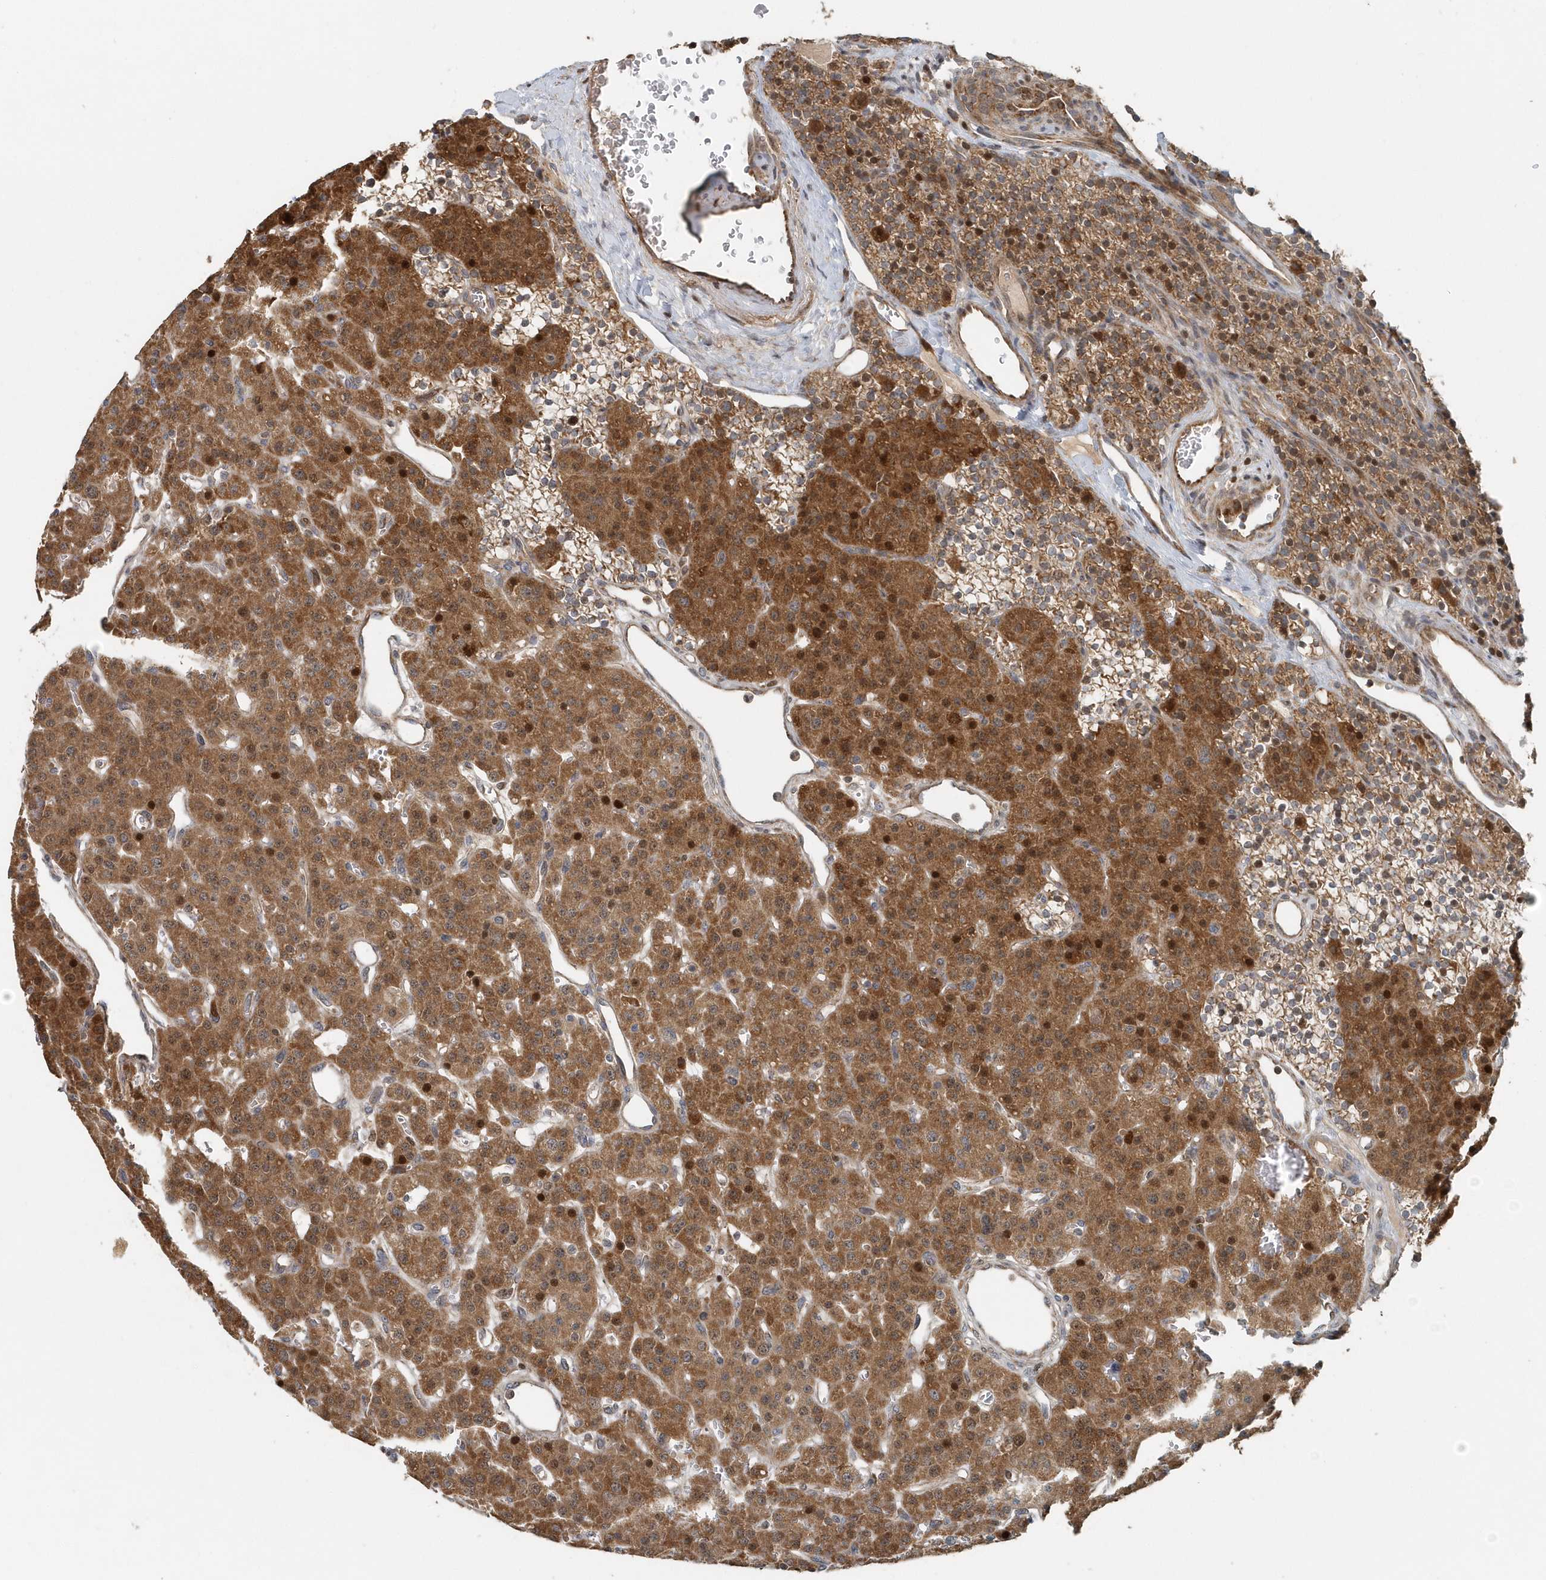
{"staining": {"intensity": "strong", "quantity": ">75%", "location": "cytoplasmic/membranous,nuclear"}, "tissue": "parathyroid gland", "cell_type": "Glandular cells", "image_type": "normal", "snomed": [{"axis": "morphology", "description": "Normal tissue, NOS"}, {"axis": "morphology", "description": "Adenoma, NOS"}, {"axis": "topography", "description": "Parathyroid gland"}], "caption": "Immunohistochemistry (IHC) staining of benign parathyroid gland, which shows high levels of strong cytoplasmic/membranous,nuclear expression in approximately >75% of glandular cells indicating strong cytoplasmic/membranous,nuclear protein expression. The staining was performed using DAB (brown) for protein detection and nuclei were counterstained in hematoxylin (blue).", "gene": "MMUT", "patient": {"sex": "female", "age": 81}}